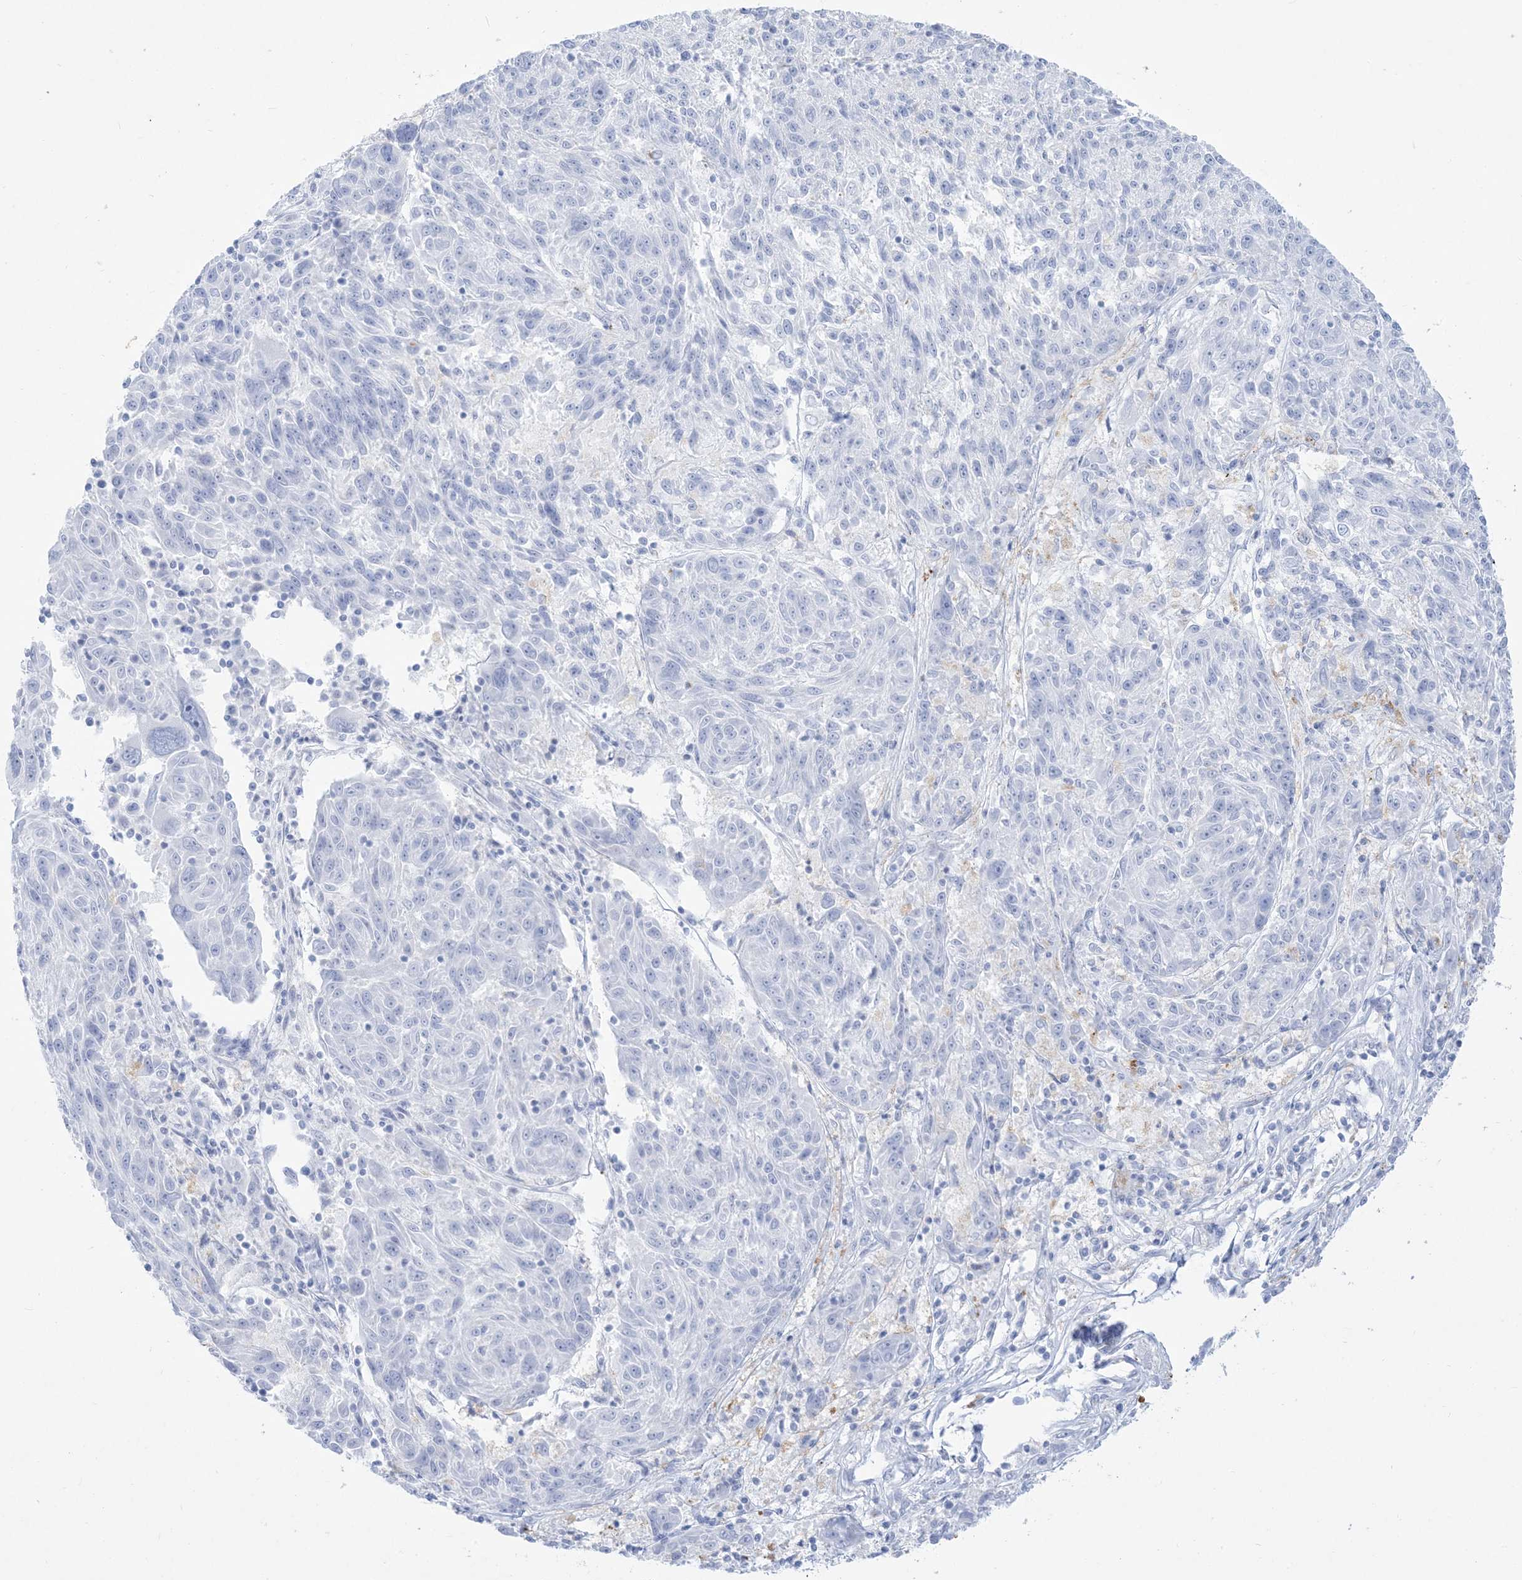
{"staining": {"intensity": "negative", "quantity": "none", "location": "none"}, "tissue": "melanoma", "cell_type": "Tumor cells", "image_type": "cancer", "snomed": [{"axis": "morphology", "description": "Malignant melanoma, NOS"}, {"axis": "topography", "description": "Skin"}], "caption": "Immunohistochemical staining of human melanoma exhibits no significant expression in tumor cells.", "gene": "B3GNT7", "patient": {"sex": "male", "age": 53}}